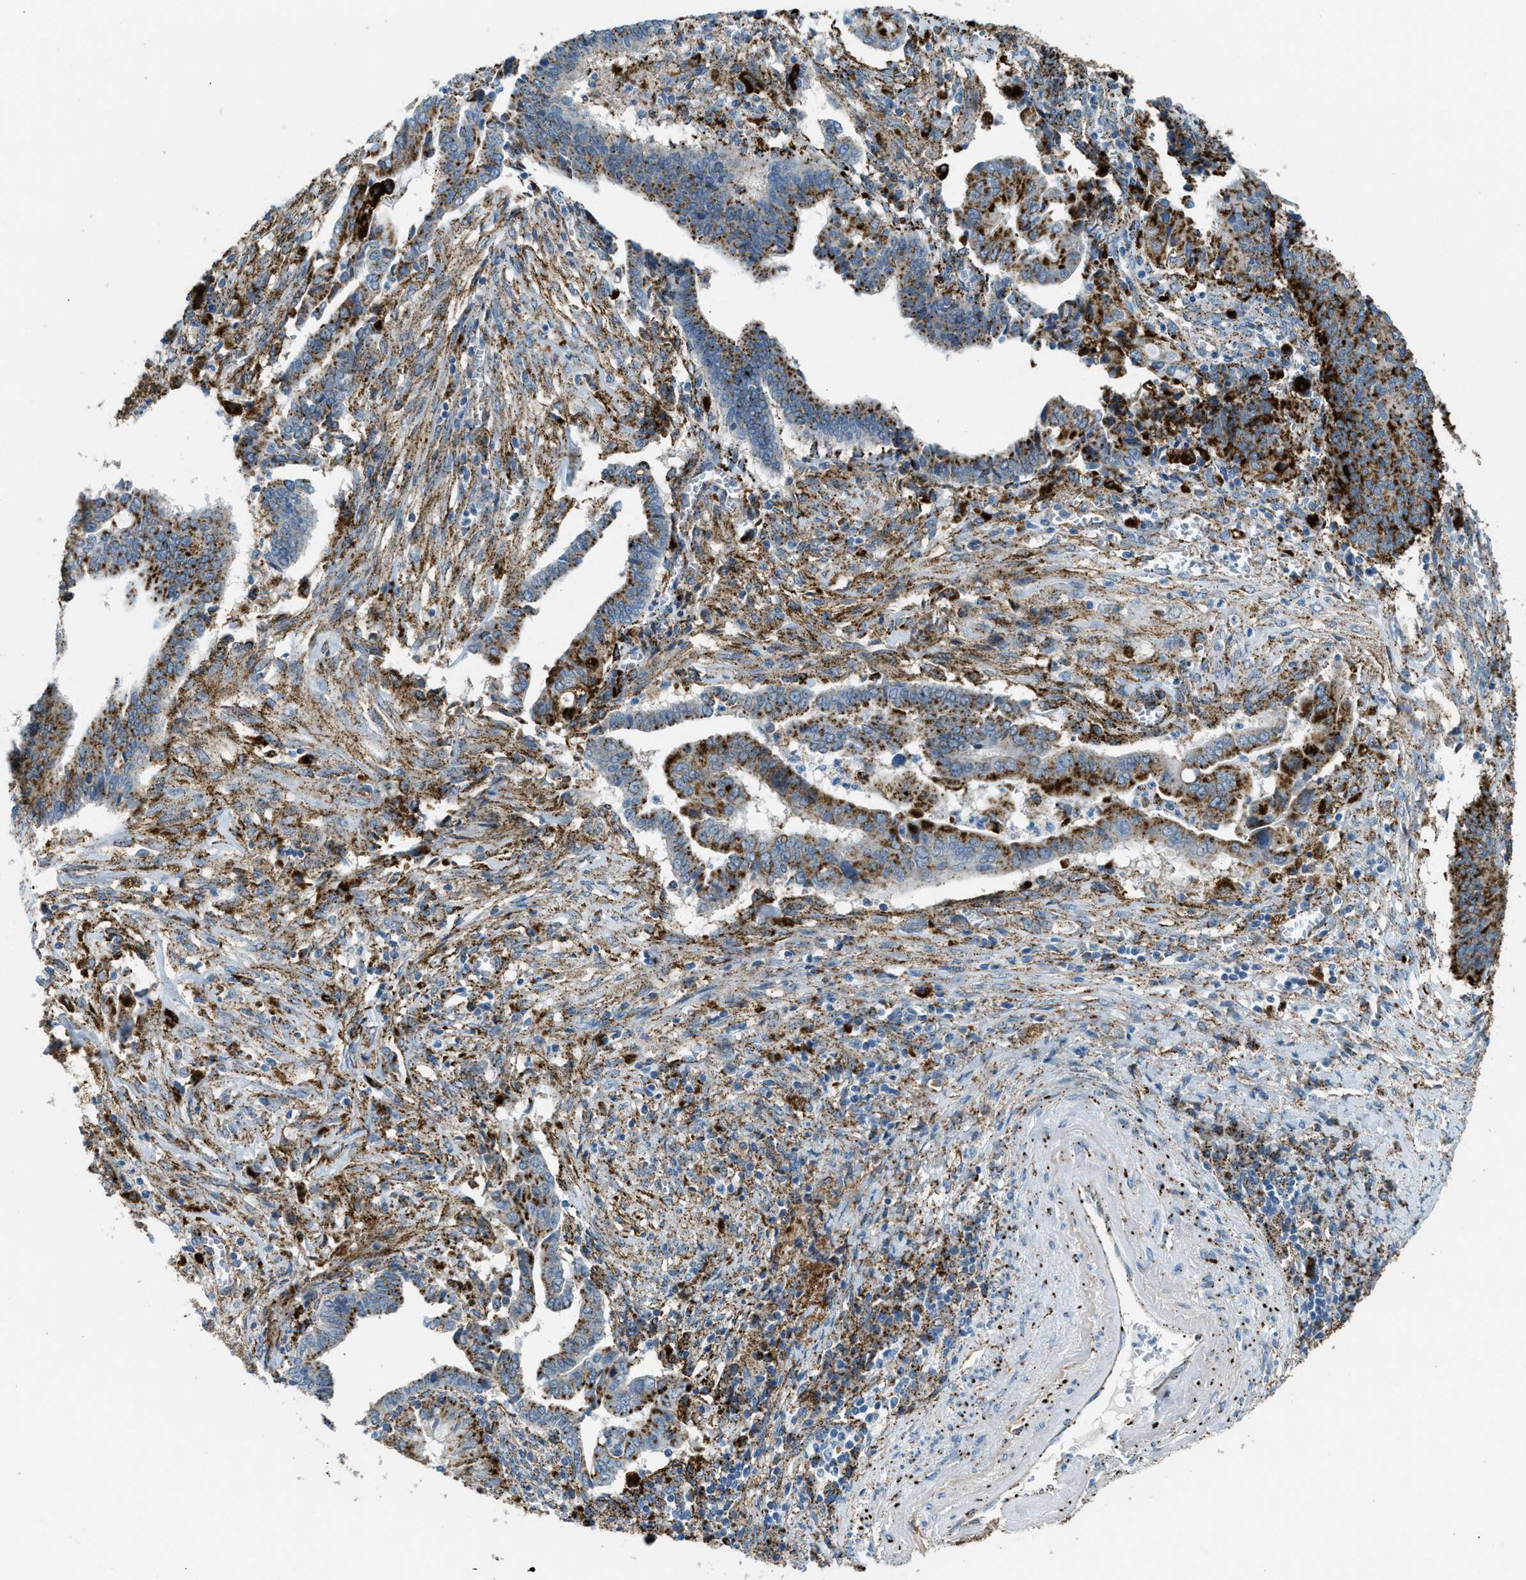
{"staining": {"intensity": "strong", "quantity": ">75%", "location": "cytoplasmic/membranous"}, "tissue": "cervical cancer", "cell_type": "Tumor cells", "image_type": "cancer", "snomed": [{"axis": "morphology", "description": "Adenocarcinoma, NOS"}, {"axis": "topography", "description": "Cervix"}], "caption": "Adenocarcinoma (cervical) was stained to show a protein in brown. There is high levels of strong cytoplasmic/membranous staining in about >75% of tumor cells.", "gene": "SCARB2", "patient": {"sex": "female", "age": 44}}